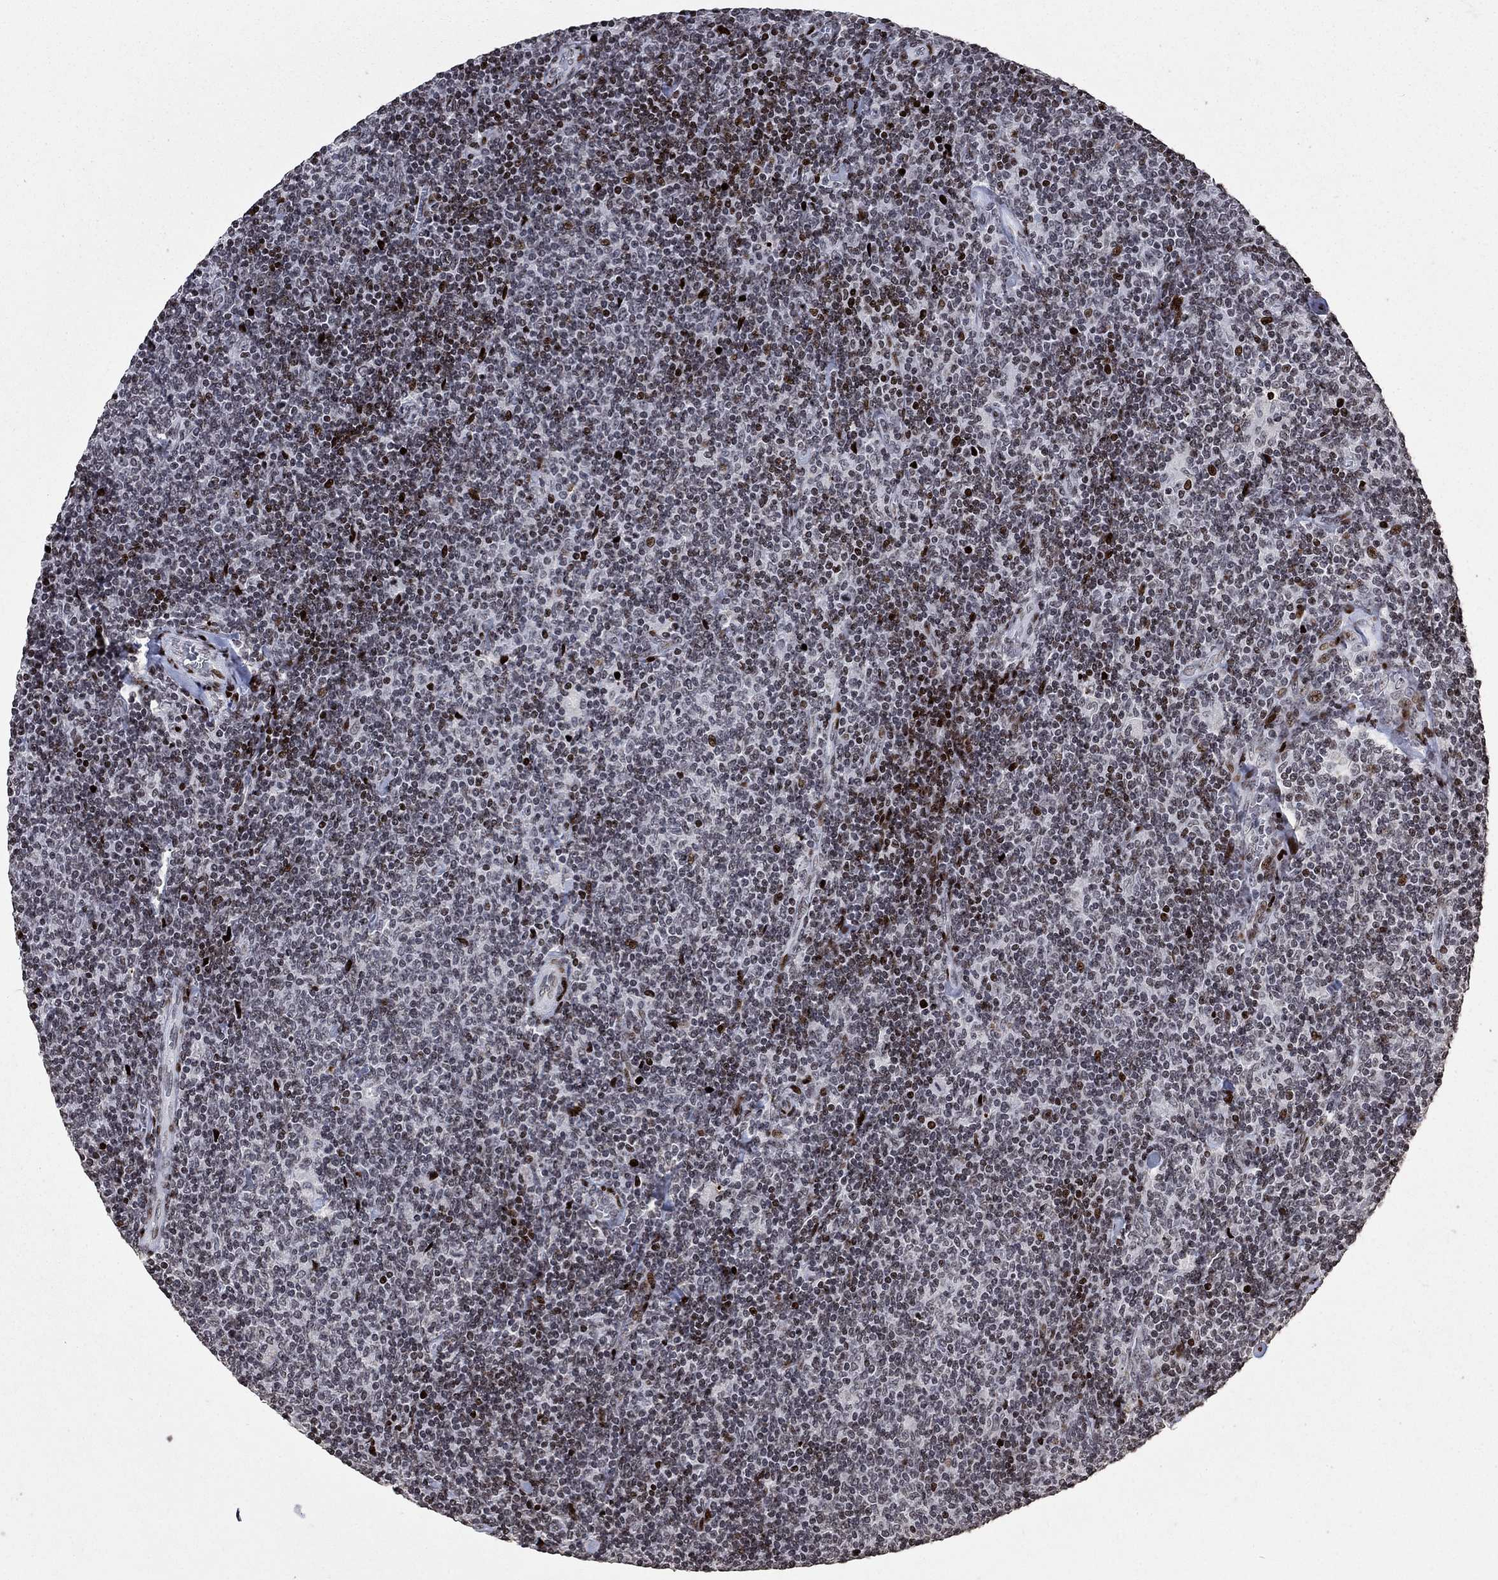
{"staining": {"intensity": "strong", "quantity": "<25%", "location": "nuclear"}, "tissue": "lymphoma", "cell_type": "Tumor cells", "image_type": "cancer", "snomed": [{"axis": "morphology", "description": "Malignant lymphoma, non-Hodgkin's type, Low grade"}, {"axis": "topography", "description": "Lymph node"}], "caption": "The immunohistochemical stain shows strong nuclear positivity in tumor cells of low-grade malignant lymphoma, non-Hodgkin's type tissue. The staining is performed using DAB brown chromogen to label protein expression. The nuclei are counter-stained blue using hematoxylin.", "gene": "SRSF3", "patient": {"sex": "male", "age": 52}}